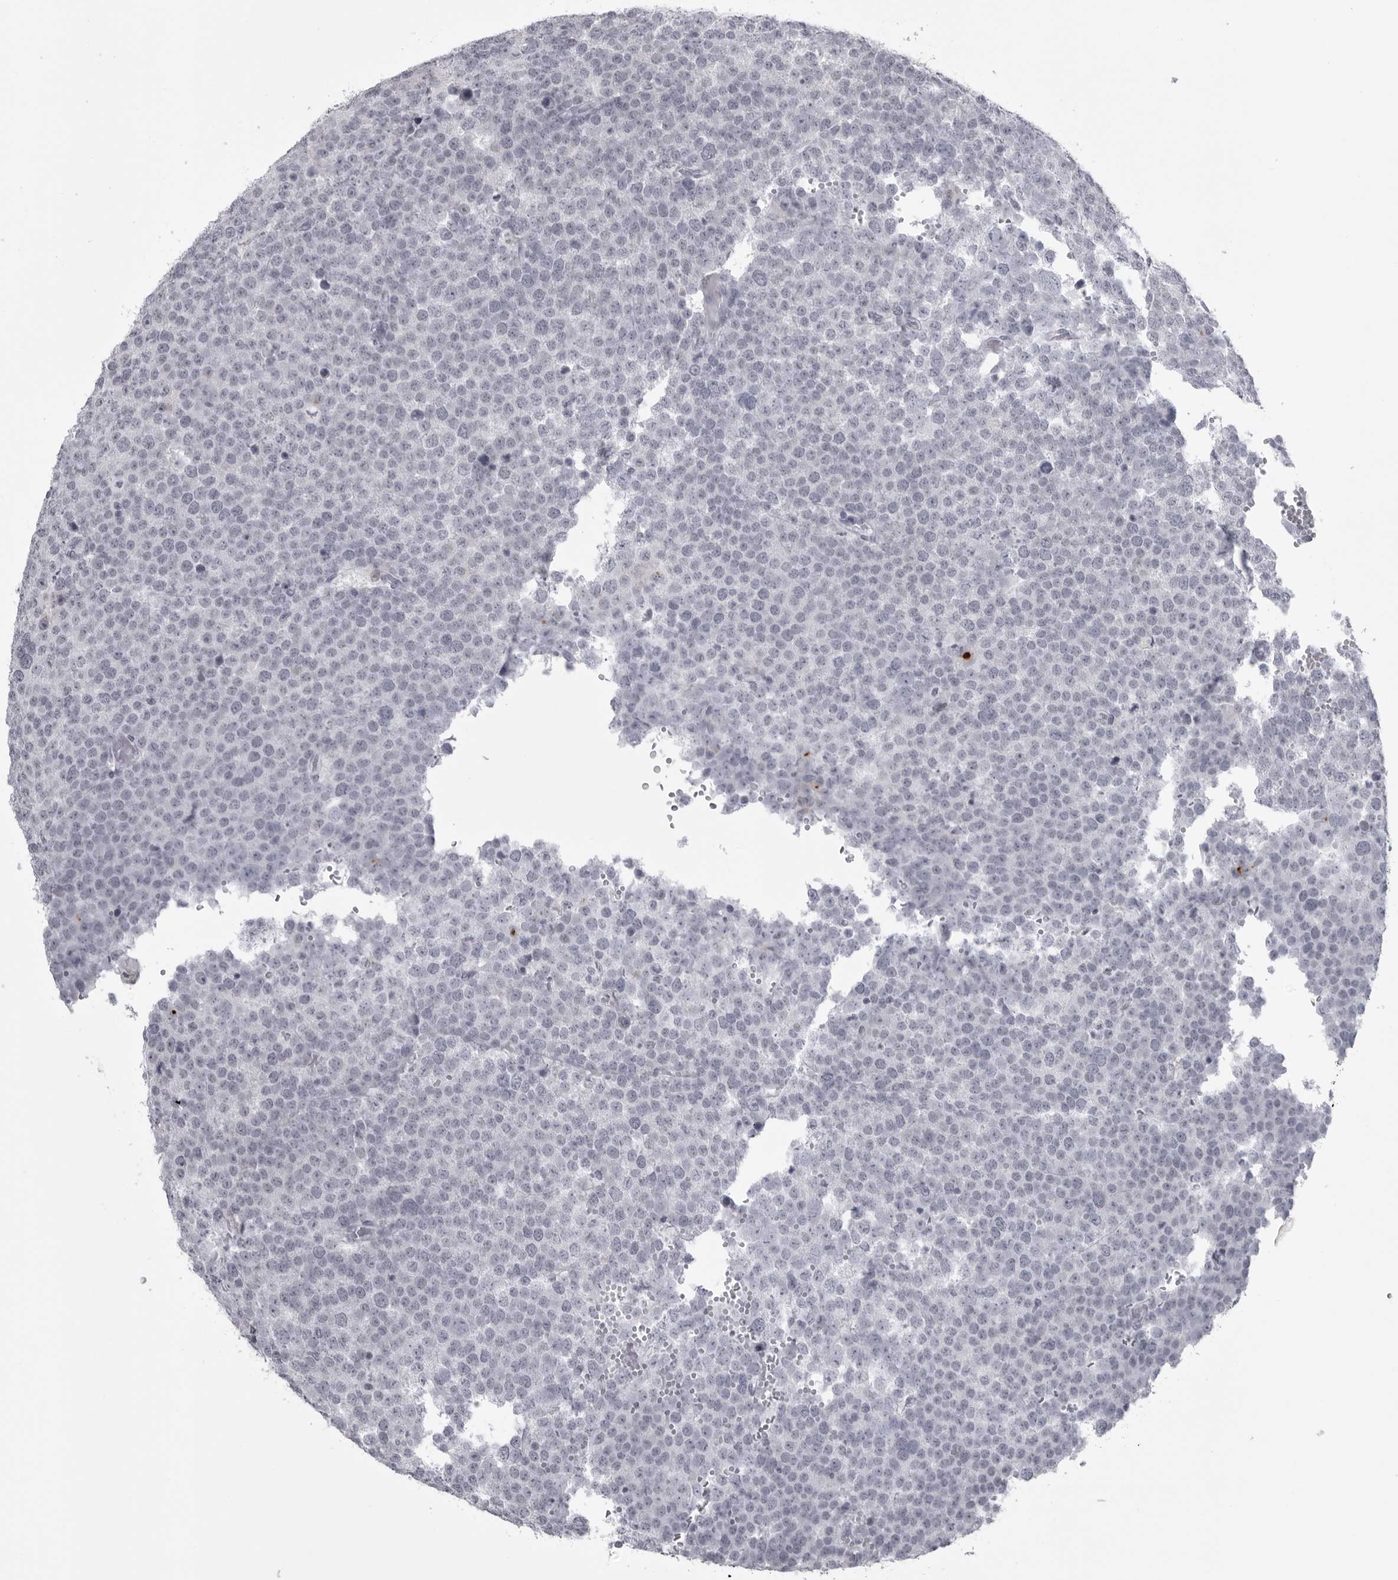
{"staining": {"intensity": "negative", "quantity": "none", "location": "none"}, "tissue": "testis cancer", "cell_type": "Tumor cells", "image_type": "cancer", "snomed": [{"axis": "morphology", "description": "Seminoma, NOS"}, {"axis": "topography", "description": "Testis"}], "caption": "DAB immunohistochemical staining of testis seminoma displays no significant expression in tumor cells.", "gene": "UROD", "patient": {"sex": "male", "age": 71}}